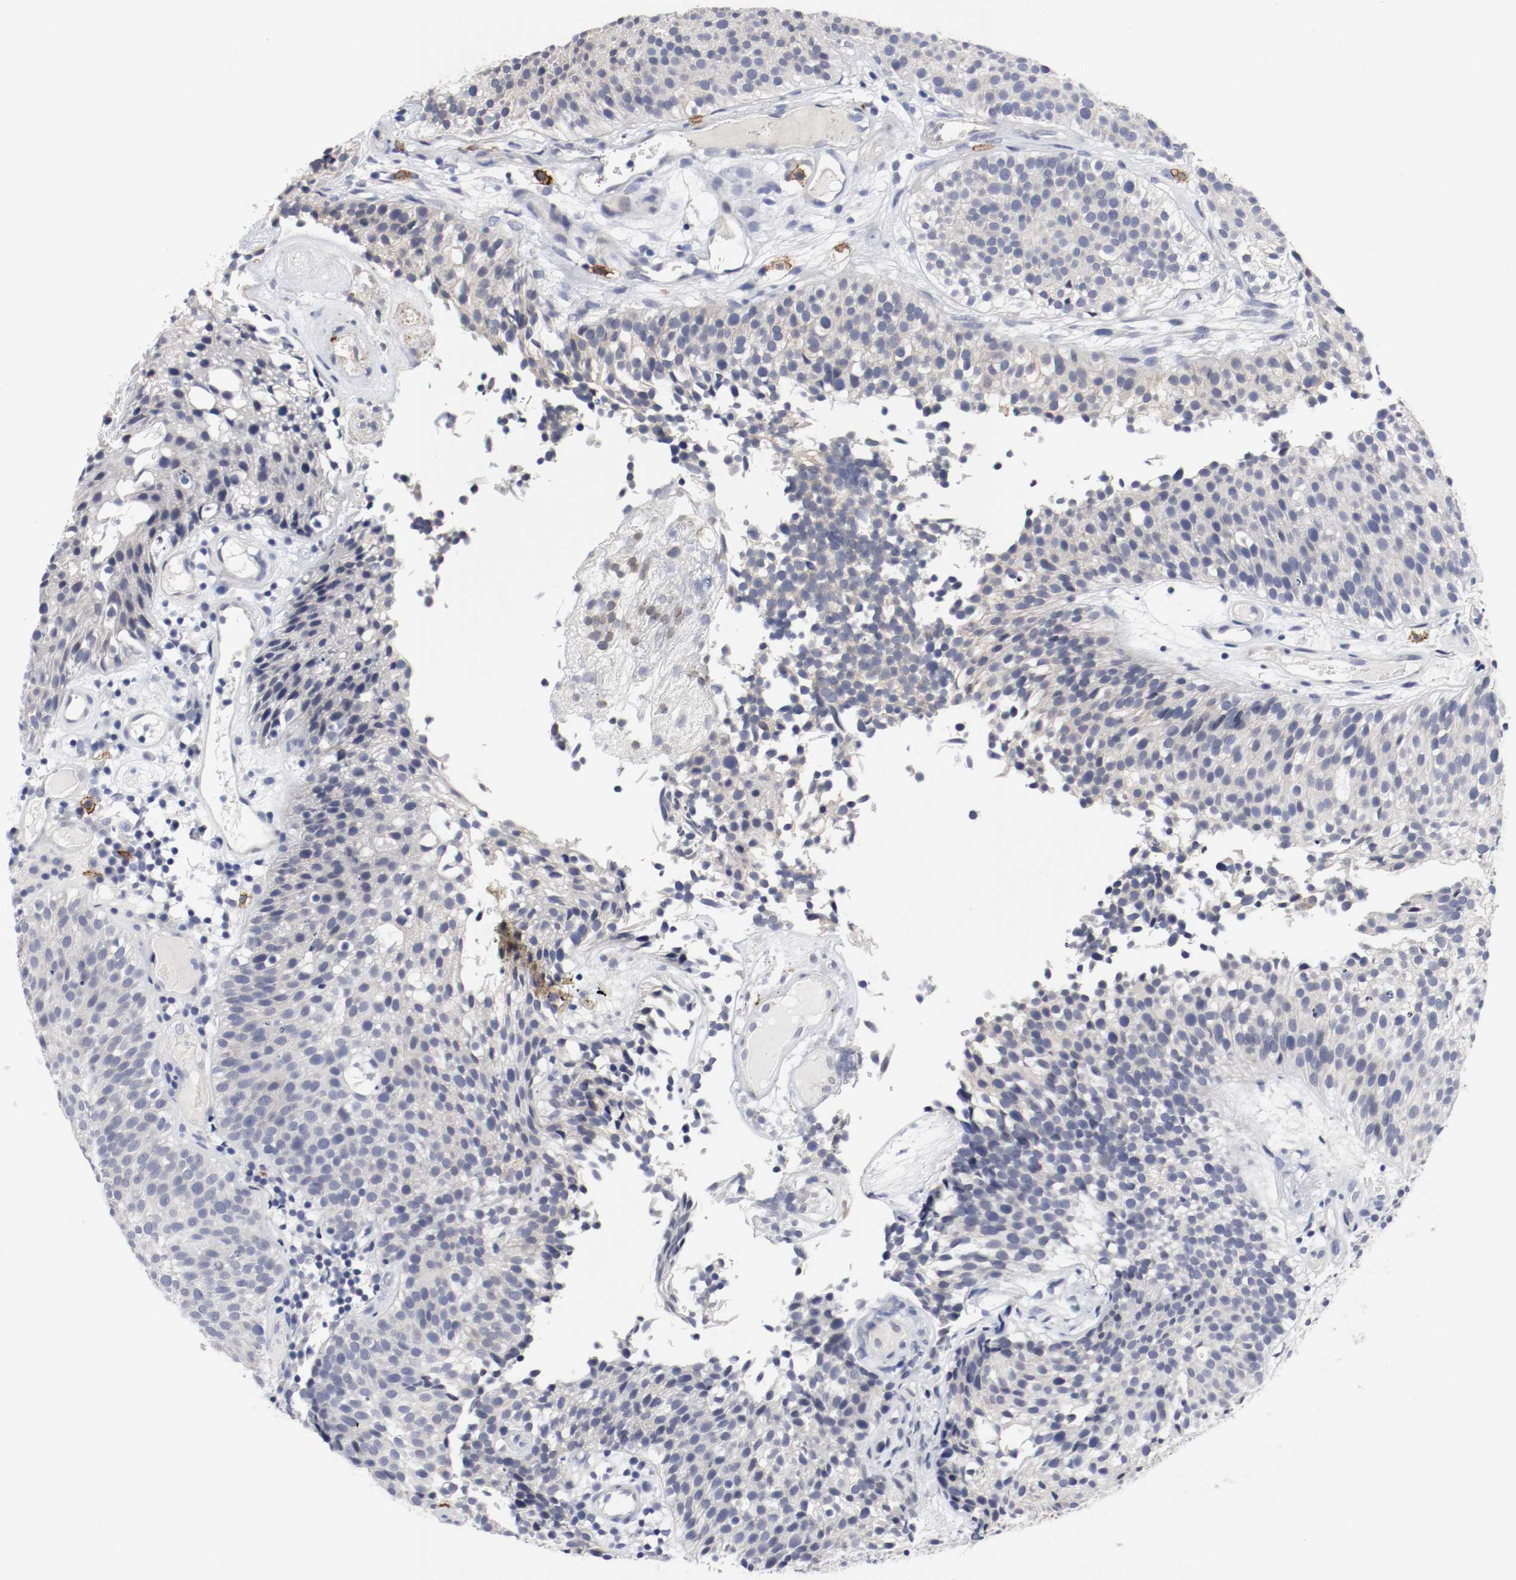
{"staining": {"intensity": "negative", "quantity": "none", "location": "none"}, "tissue": "urothelial cancer", "cell_type": "Tumor cells", "image_type": "cancer", "snomed": [{"axis": "morphology", "description": "Urothelial carcinoma, Low grade"}, {"axis": "topography", "description": "Urinary bladder"}], "caption": "This is a histopathology image of IHC staining of low-grade urothelial carcinoma, which shows no expression in tumor cells.", "gene": "KIT", "patient": {"sex": "male", "age": 85}}